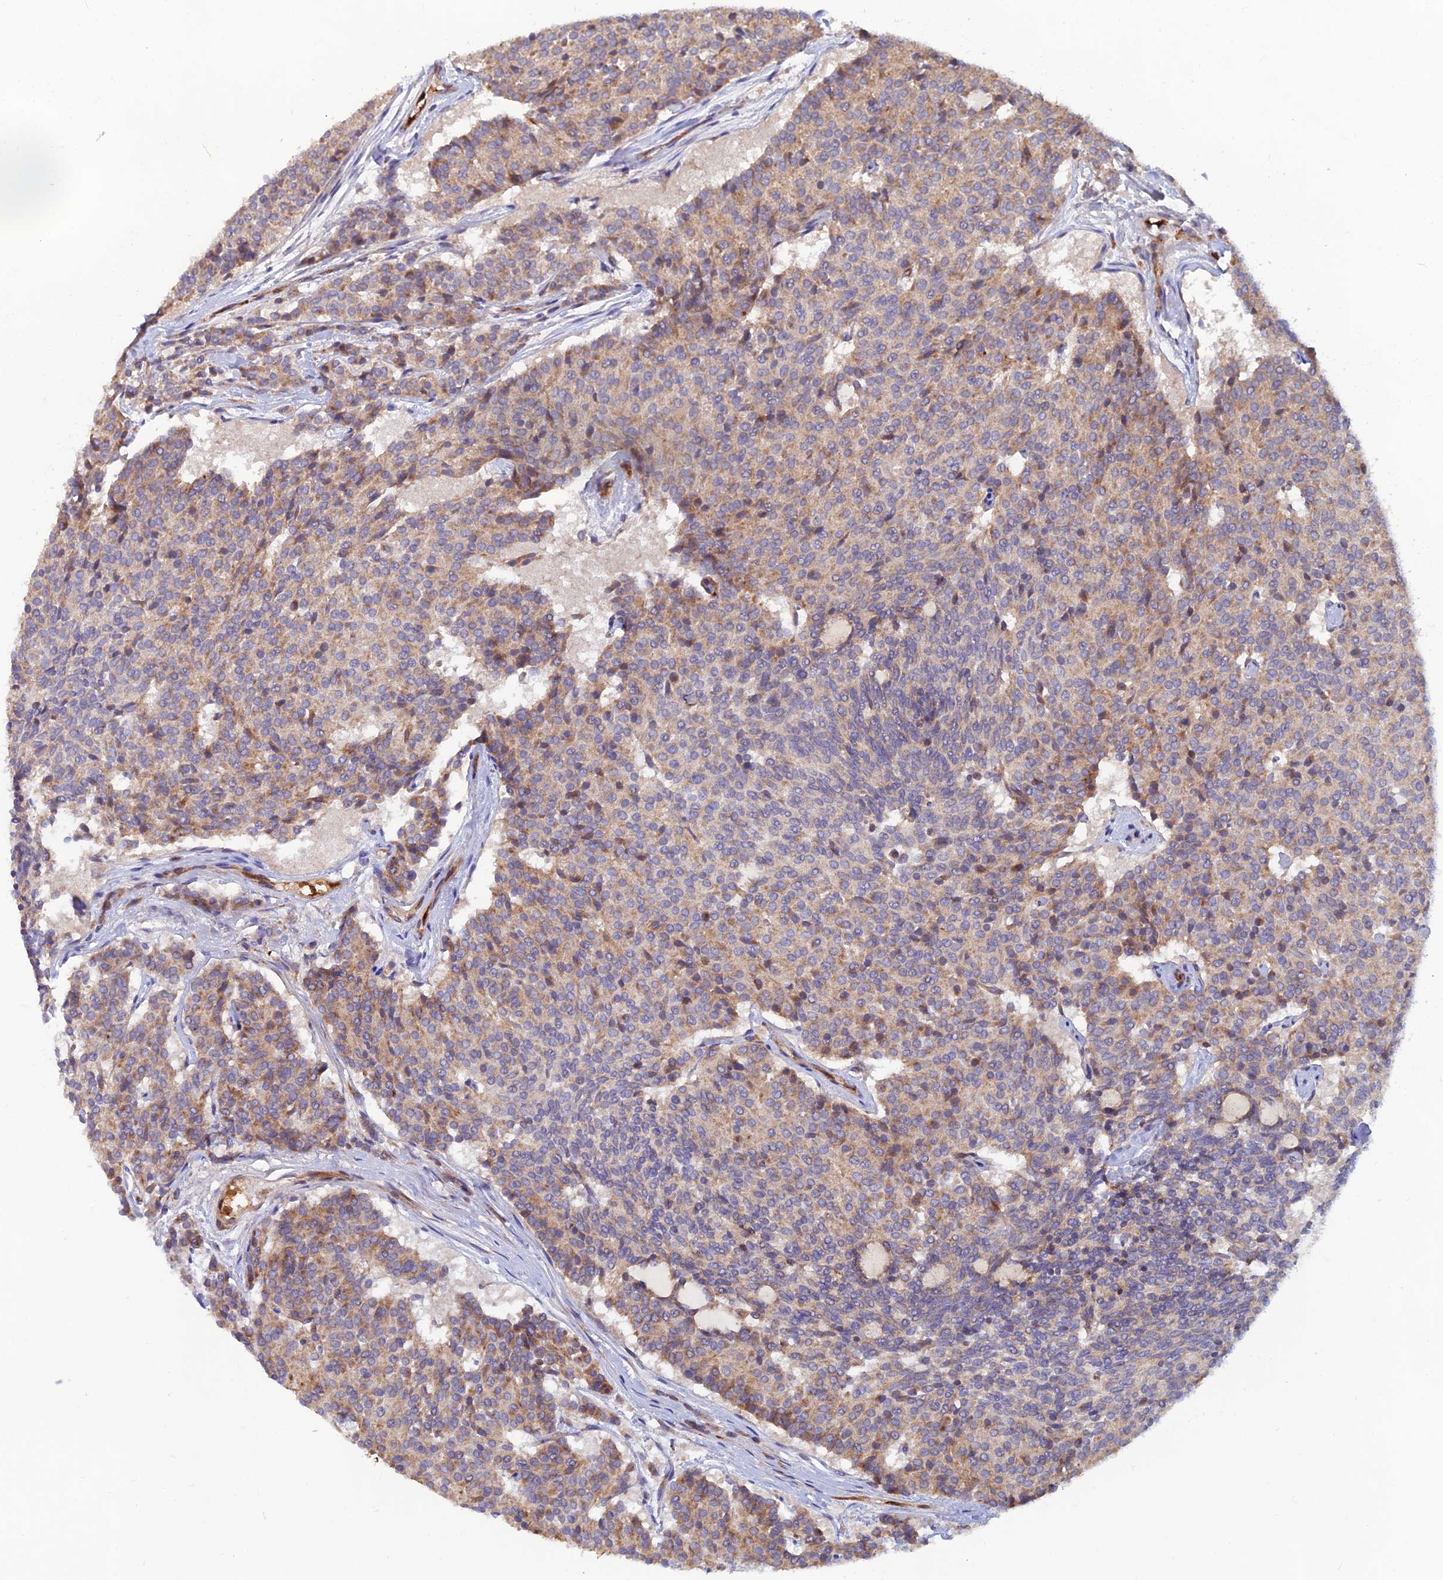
{"staining": {"intensity": "weak", "quantity": "25%-75%", "location": "cytoplasmic/membranous"}, "tissue": "carcinoid", "cell_type": "Tumor cells", "image_type": "cancer", "snomed": [{"axis": "morphology", "description": "Carcinoid, malignant, NOS"}, {"axis": "topography", "description": "Pancreas"}], "caption": "IHC of human malignant carcinoid displays low levels of weak cytoplasmic/membranous positivity in approximately 25%-75% of tumor cells.", "gene": "GMCL1", "patient": {"sex": "female", "age": 54}}